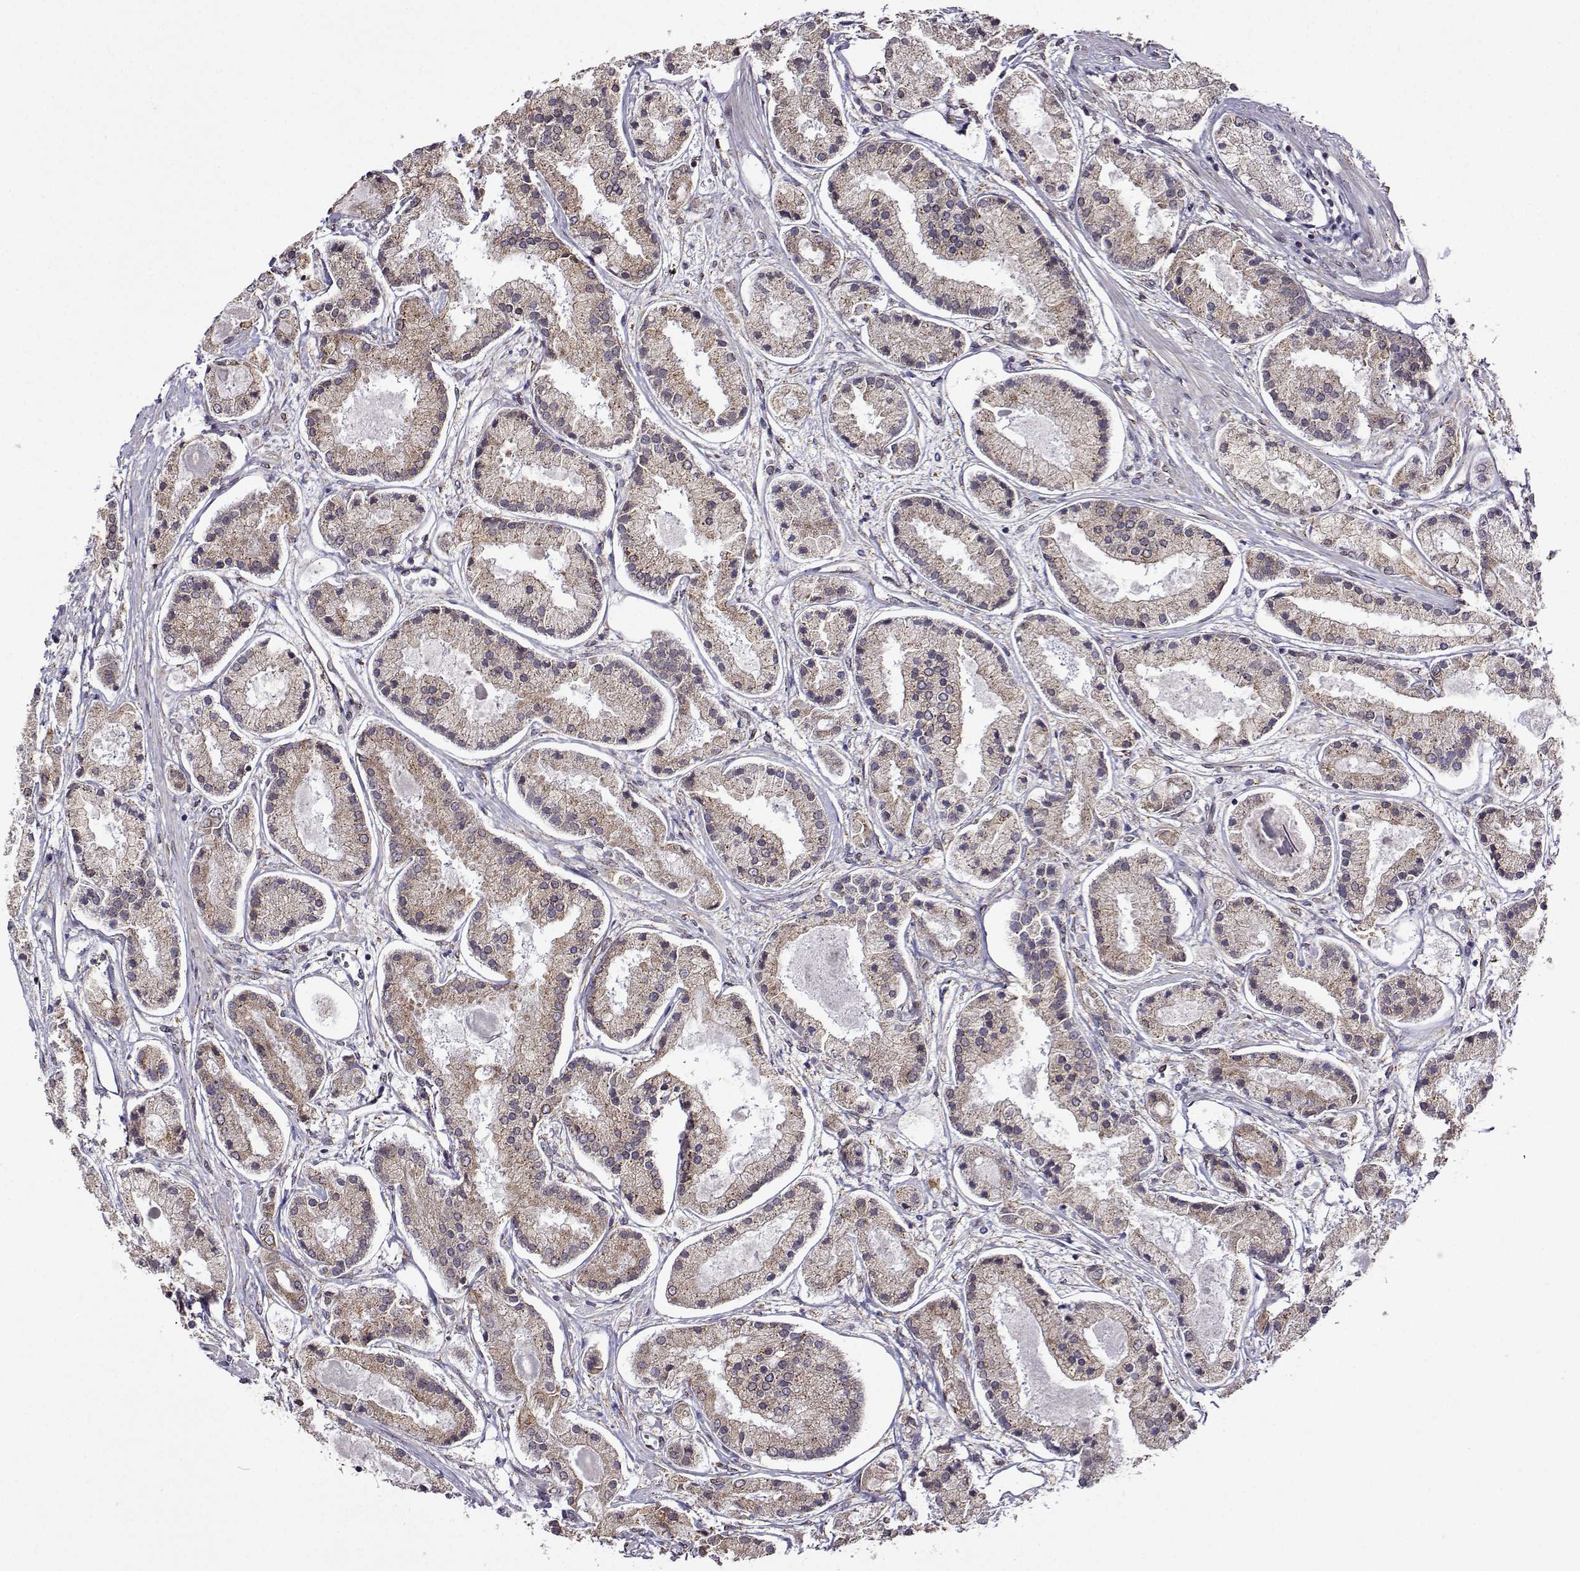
{"staining": {"intensity": "weak", "quantity": ">75%", "location": "cytoplasmic/membranous"}, "tissue": "prostate cancer", "cell_type": "Tumor cells", "image_type": "cancer", "snomed": [{"axis": "morphology", "description": "Adenocarcinoma, High grade"}, {"axis": "topography", "description": "Prostate"}], "caption": "Prostate cancer stained with IHC exhibits weak cytoplasmic/membranous positivity in about >75% of tumor cells. (brown staining indicates protein expression, while blue staining denotes nuclei).", "gene": "PGRMC2", "patient": {"sex": "male", "age": 67}}